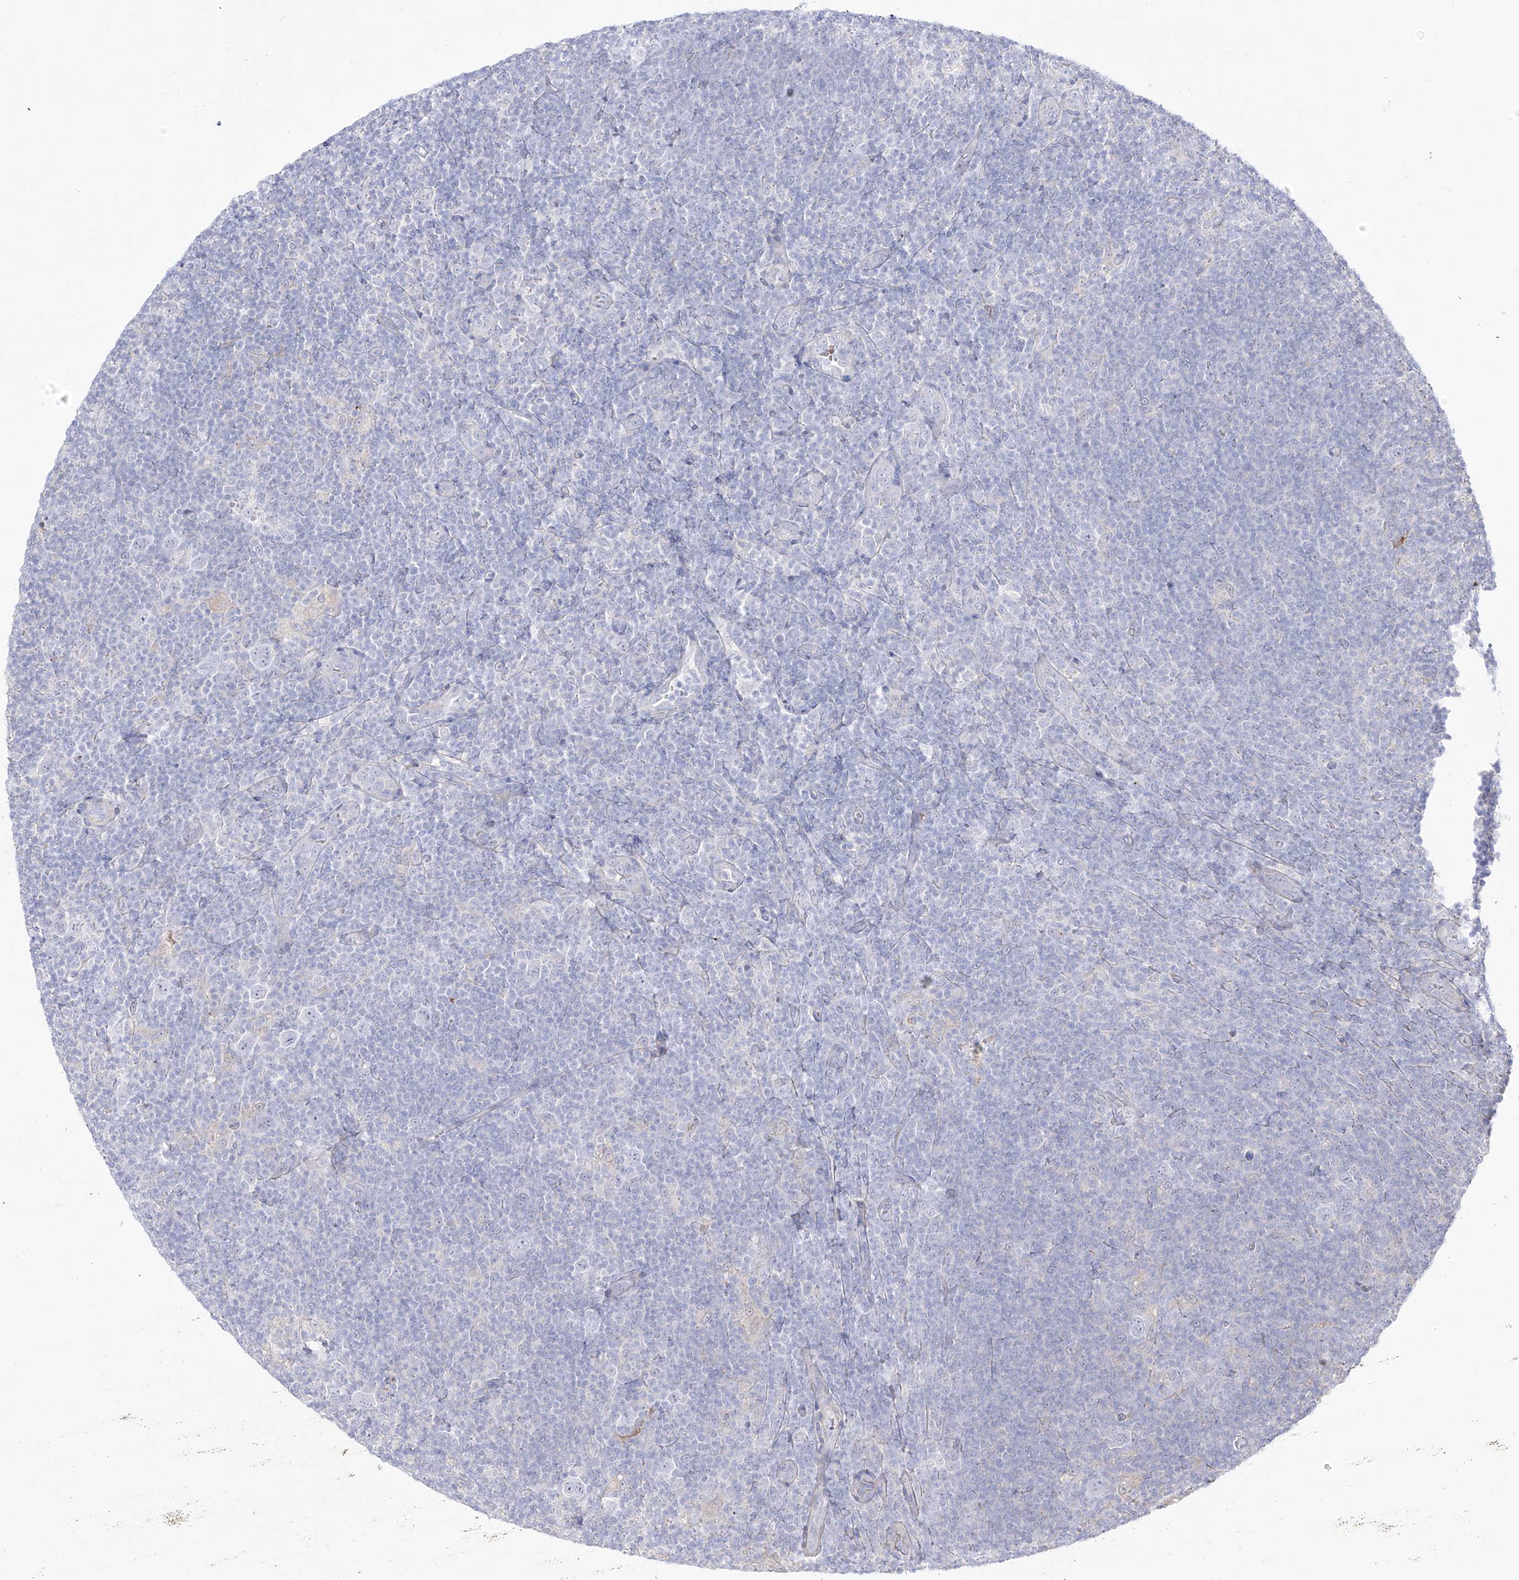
{"staining": {"intensity": "negative", "quantity": "none", "location": "none"}, "tissue": "lymphoma", "cell_type": "Tumor cells", "image_type": "cancer", "snomed": [{"axis": "morphology", "description": "Hodgkin's disease, NOS"}, {"axis": "topography", "description": "Lymph node"}], "caption": "There is no significant staining in tumor cells of Hodgkin's disease.", "gene": "ZGRF1", "patient": {"sex": "female", "age": 57}}